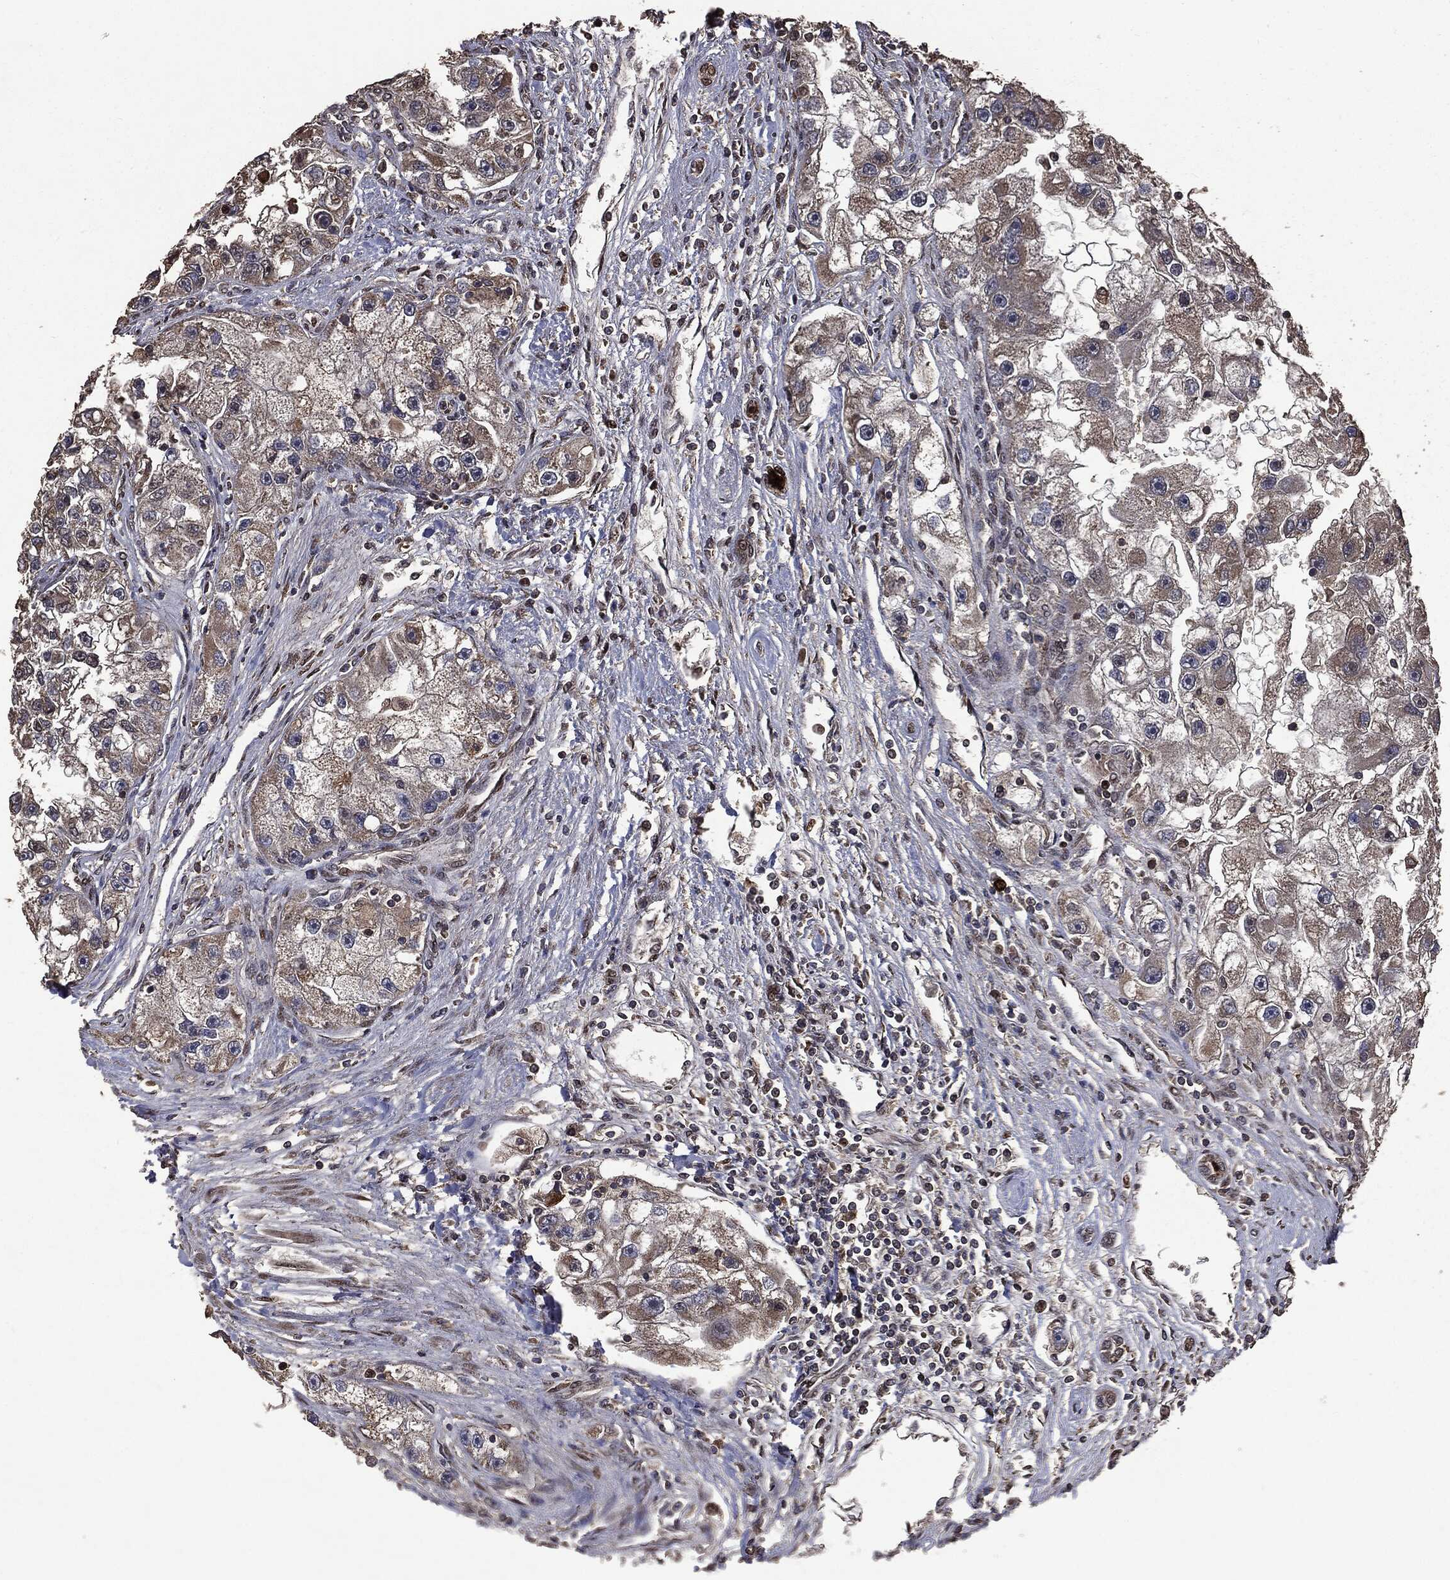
{"staining": {"intensity": "moderate", "quantity": ">75%", "location": "cytoplasmic/membranous,nuclear"}, "tissue": "renal cancer", "cell_type": "Tumor cells", "image_type": "cancer", "snomed": [{"axis": "morphology", "description": "Adenocarcinoma, NOS"}, {"axis": "topography", "description": "Kidney"}], "caption": "The micrograph shows immunohistochemical staining of adenocarcinoma (renal). There is moderate cytoplasmic/membranous and nuclear positivity is identified in approximately >75% of tumor cells.", "gene": "PPP6R2", "patient": {"sex": "male", "age": 63}}